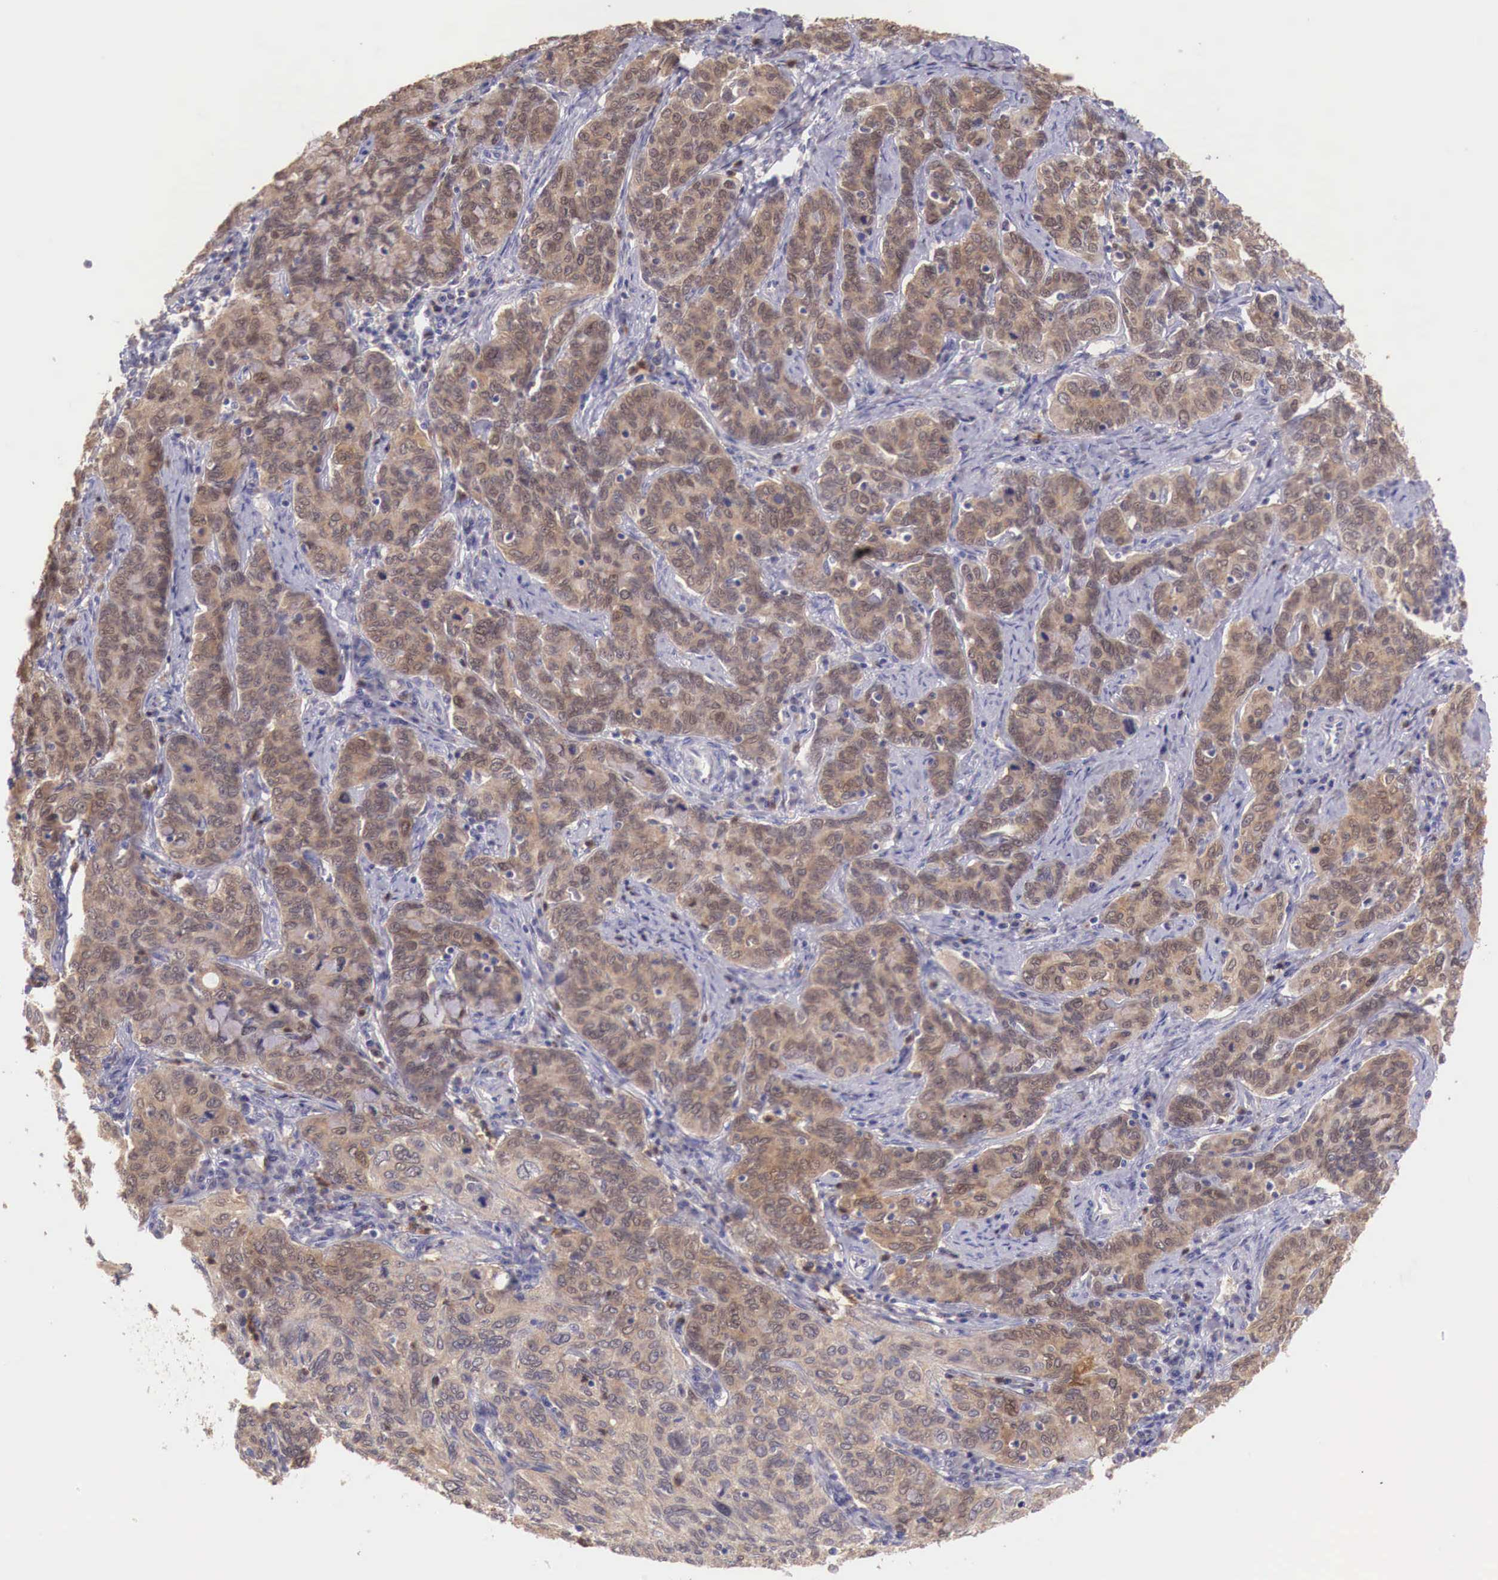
{"staining": {"intensity": "moderate", "quantity": ">75%", "location": "cytoplasmic/membranous"}, "tissue": "cervical cancer", "cell_type": "Tumor cells", "image_type": "cancer", "snomed": [{"axis": "morphology", "description": "Squamous cell carcinoma, NOS"}, {"axis": "topography", "description": "Cervix"}], "caption": "This histopathology image displays cervical cancer stained with immunohistochemistry (IHC) to label a protein in brown. The cytoplasmic/membranous of tumor cells show moderate positivity for the protein. Nuclei are counter-stained blue.", "gene": "GAB2", "patient": {"sex": "female", "age": 38}}